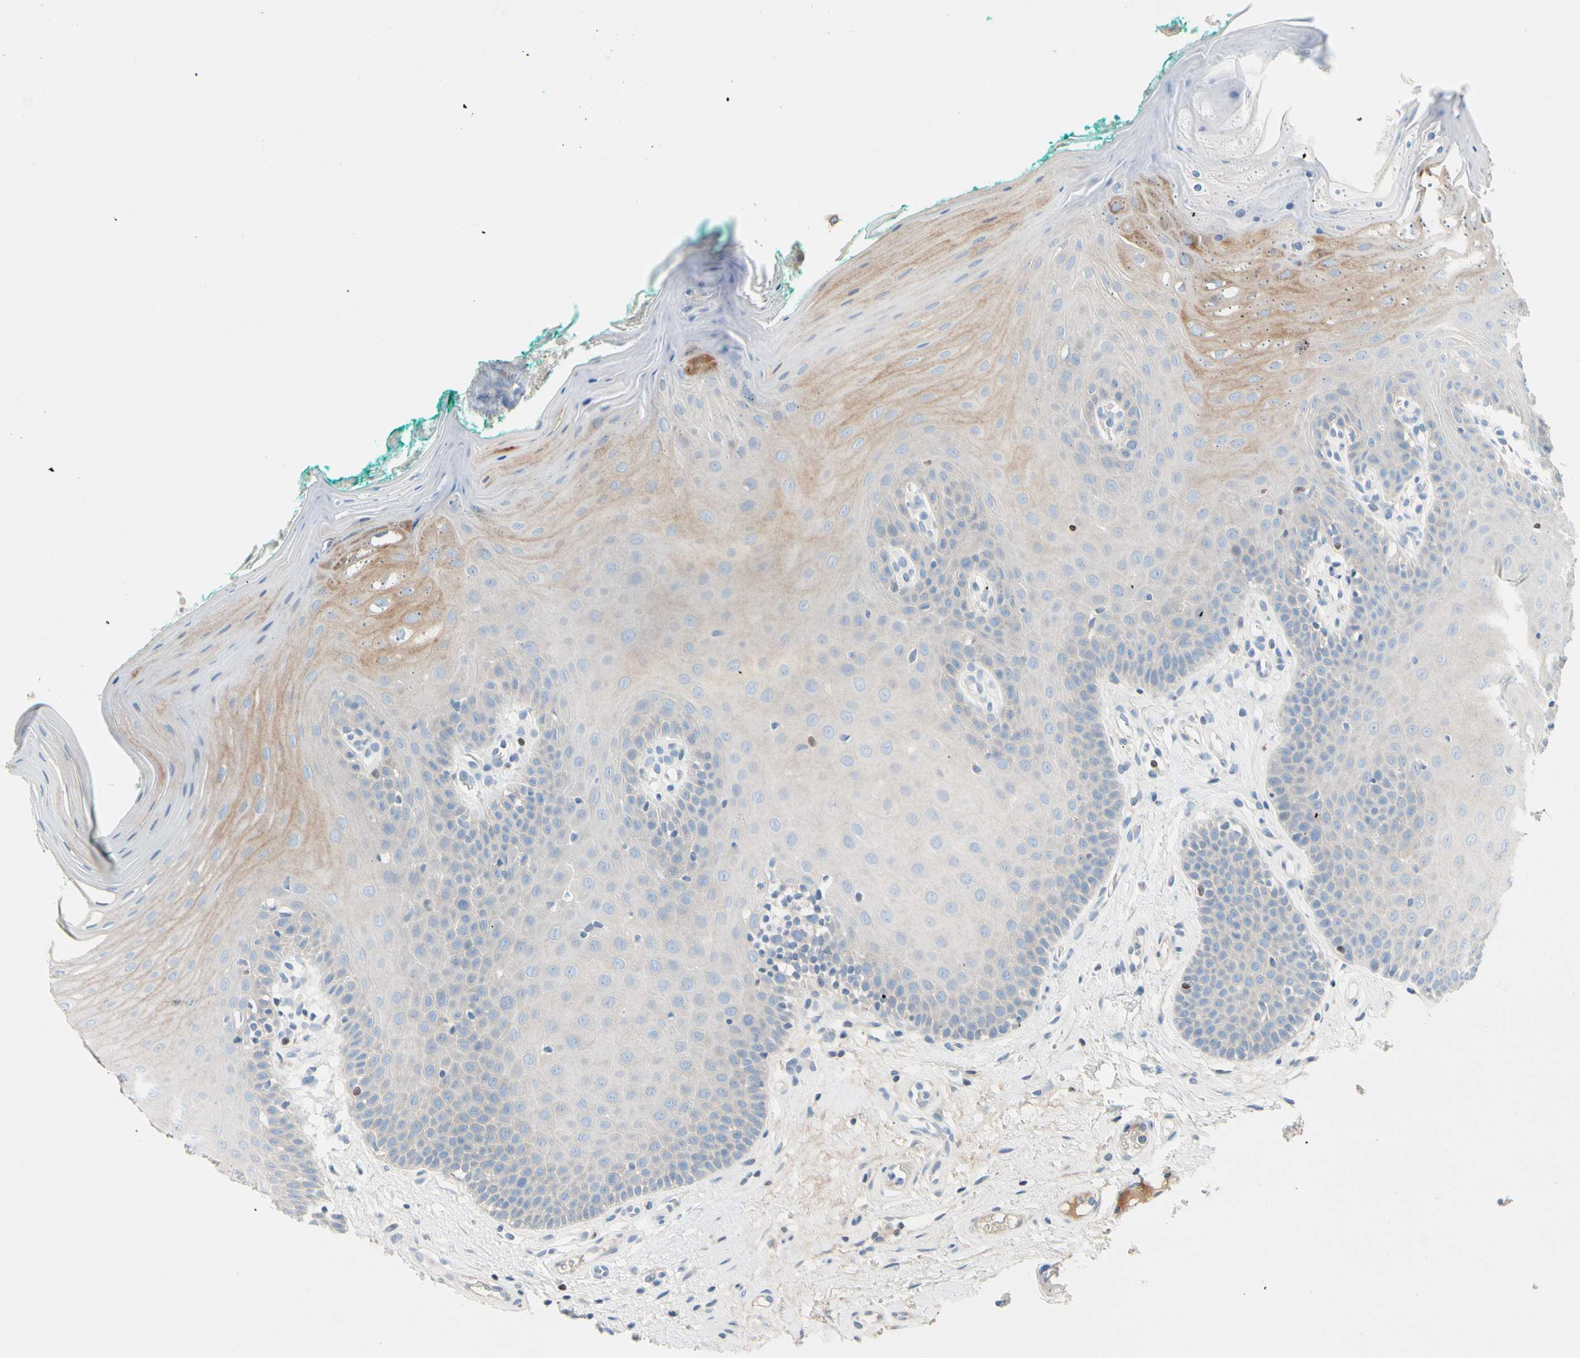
{"staining": {"intensity": "moderate", "quantity": "<25%", "location": "cytoplasmic/membranous"}, "tissue": "oral mucosa", "cell_type": "Squamous epithelial cells", "image_type": "normal", "snomed": [{"axis": "morphology", "description": "Normal tissue, NOS"}, {"axis": "topography", "description": "Skeletal muscle"}, {"axis": "topography", "description": "Oral tissue"}], "caption": "Protein analysis of normal oral mucosa reveals moderate cytoplasmic/membranous expression in approximately <25% of squamous epithelial cells.", "gene": "ZNF132", "patient": {"sex": "male", "age": 58}}